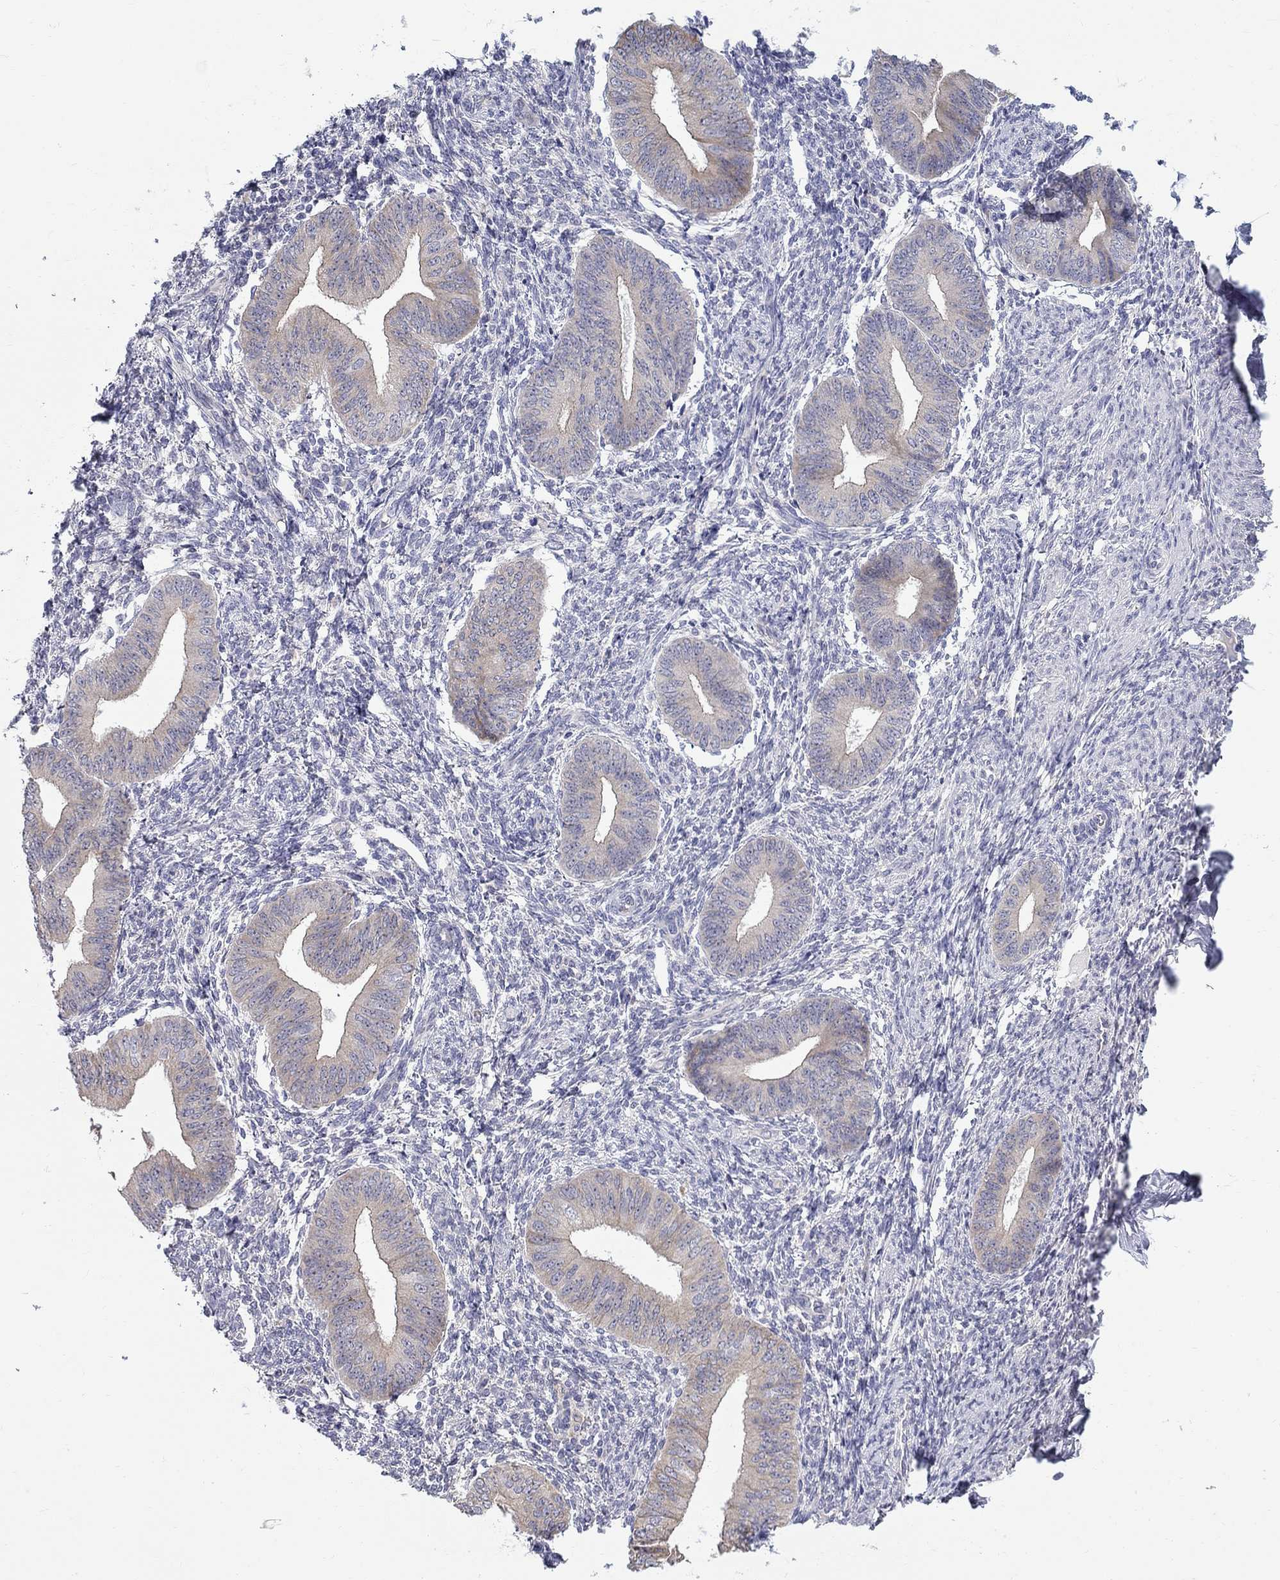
{"staining": {"intensity": "negative", "quantity": "none", "location": "none"}, "tissue": "endometrium", "cell_type": "Cells in endometrial stroma", "image_type": "normal", "snomed": [{"axis": "morphology", "description": "Normal tissue, NOS"}, {"axis": "topography", "description": "Endometrium"}], "caption": "Immunohistochemistry of unremarkable human endometrium displays no staining in cells in endometrial stroma.", "gene": "QRFPR", "patient": {"sex": "female", "age": 47}}